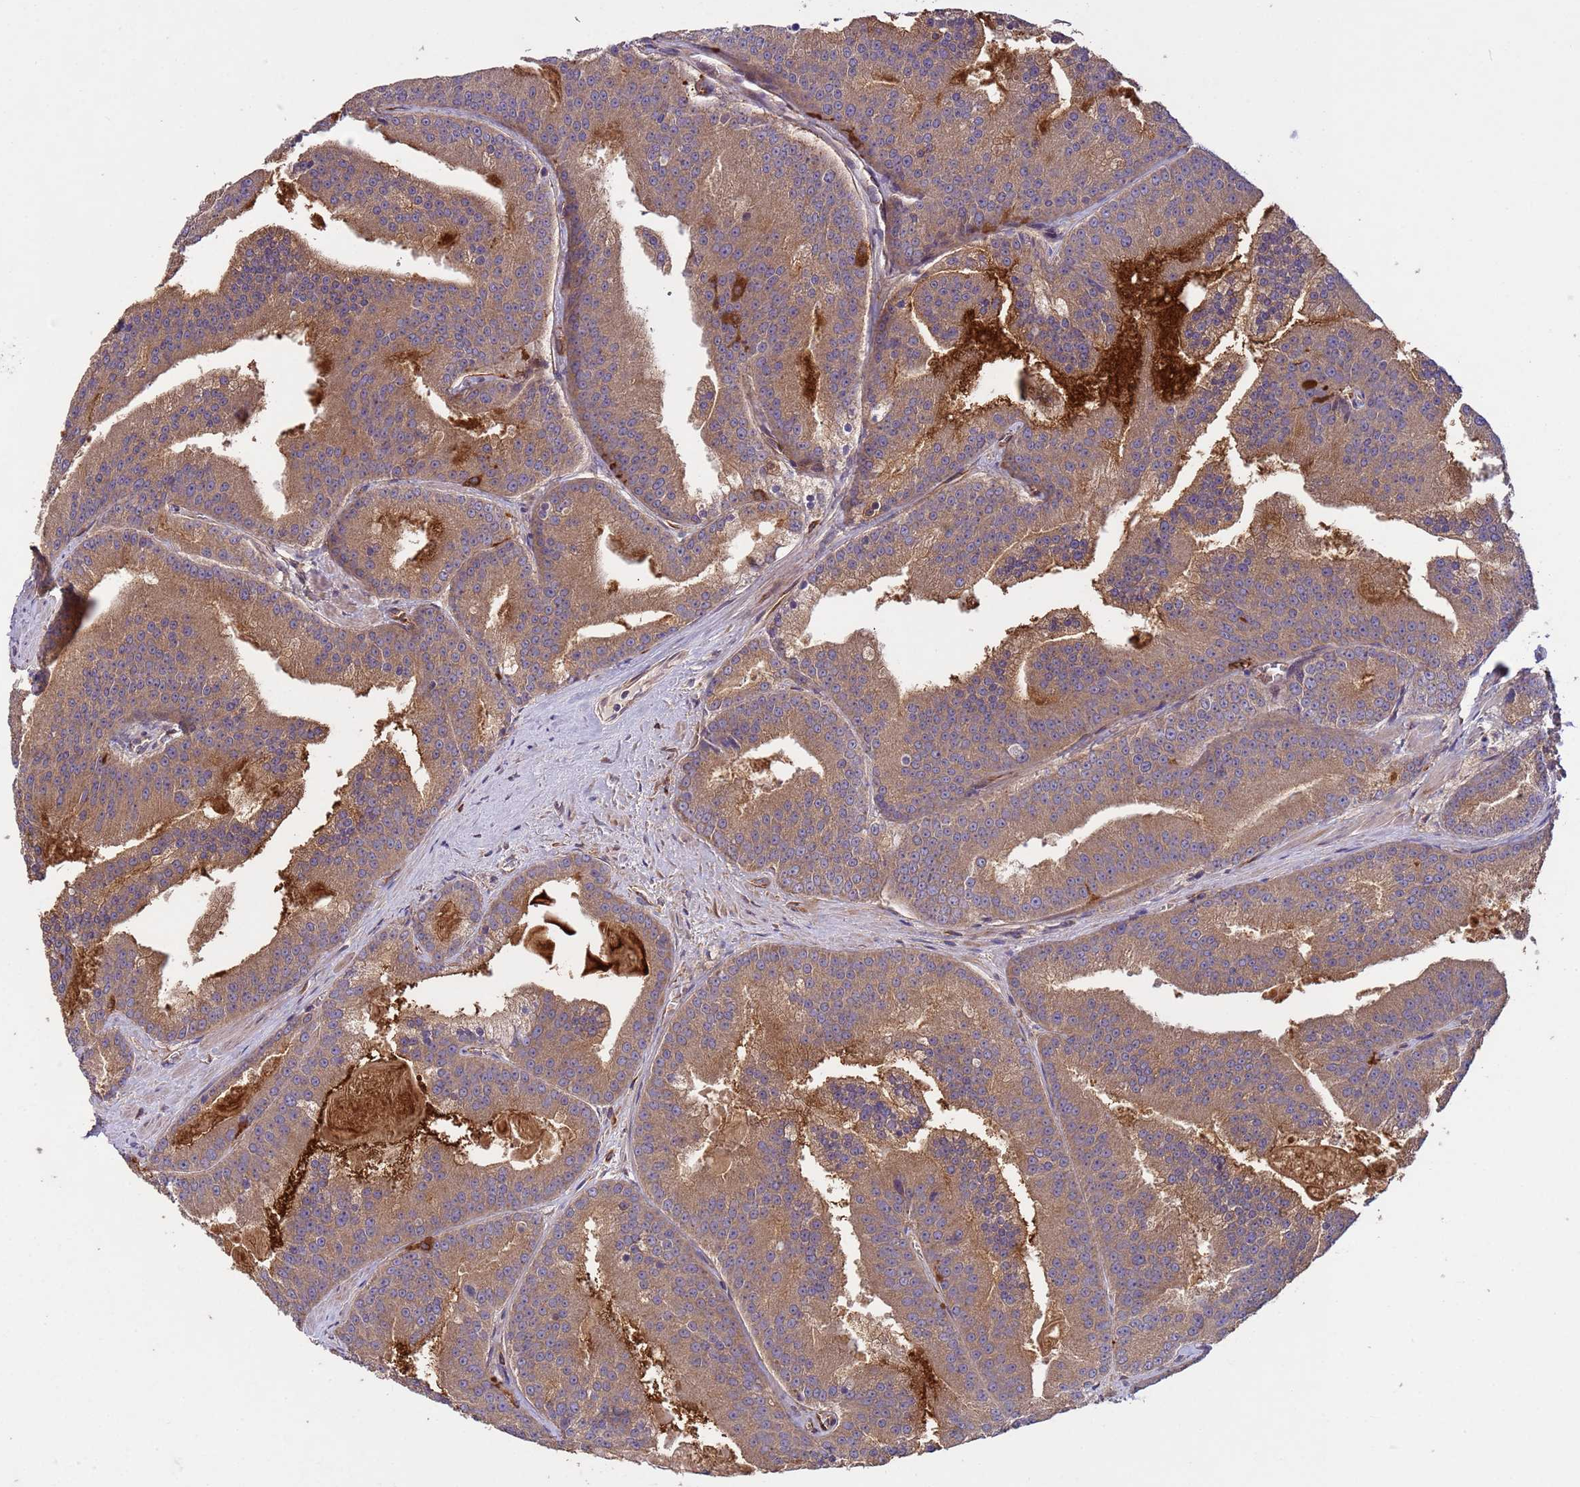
{"staining": {"intensity": "moderate", "quantity": ">75%", "location": "cytoplasmic/membranous"}, "tissue": "prostate cancer", "cell_type": "Tumor cells", "image_type": "cancer", "snomed": [{"axis": "morphology", "description": "Adenocarcinoma, High grade"}, {"axis": "topography", "description": "Prostate"}], "caption": "This image reveals immunohistochemistry (IHC) staining of adenocarcinoma (high-grade) (prostate), with medium moderate cytoplasmic/membranous staining in approximately >75% of tumor cells.", "gene": "RAB10", "patient": {"sex": "male", "age": 61}}